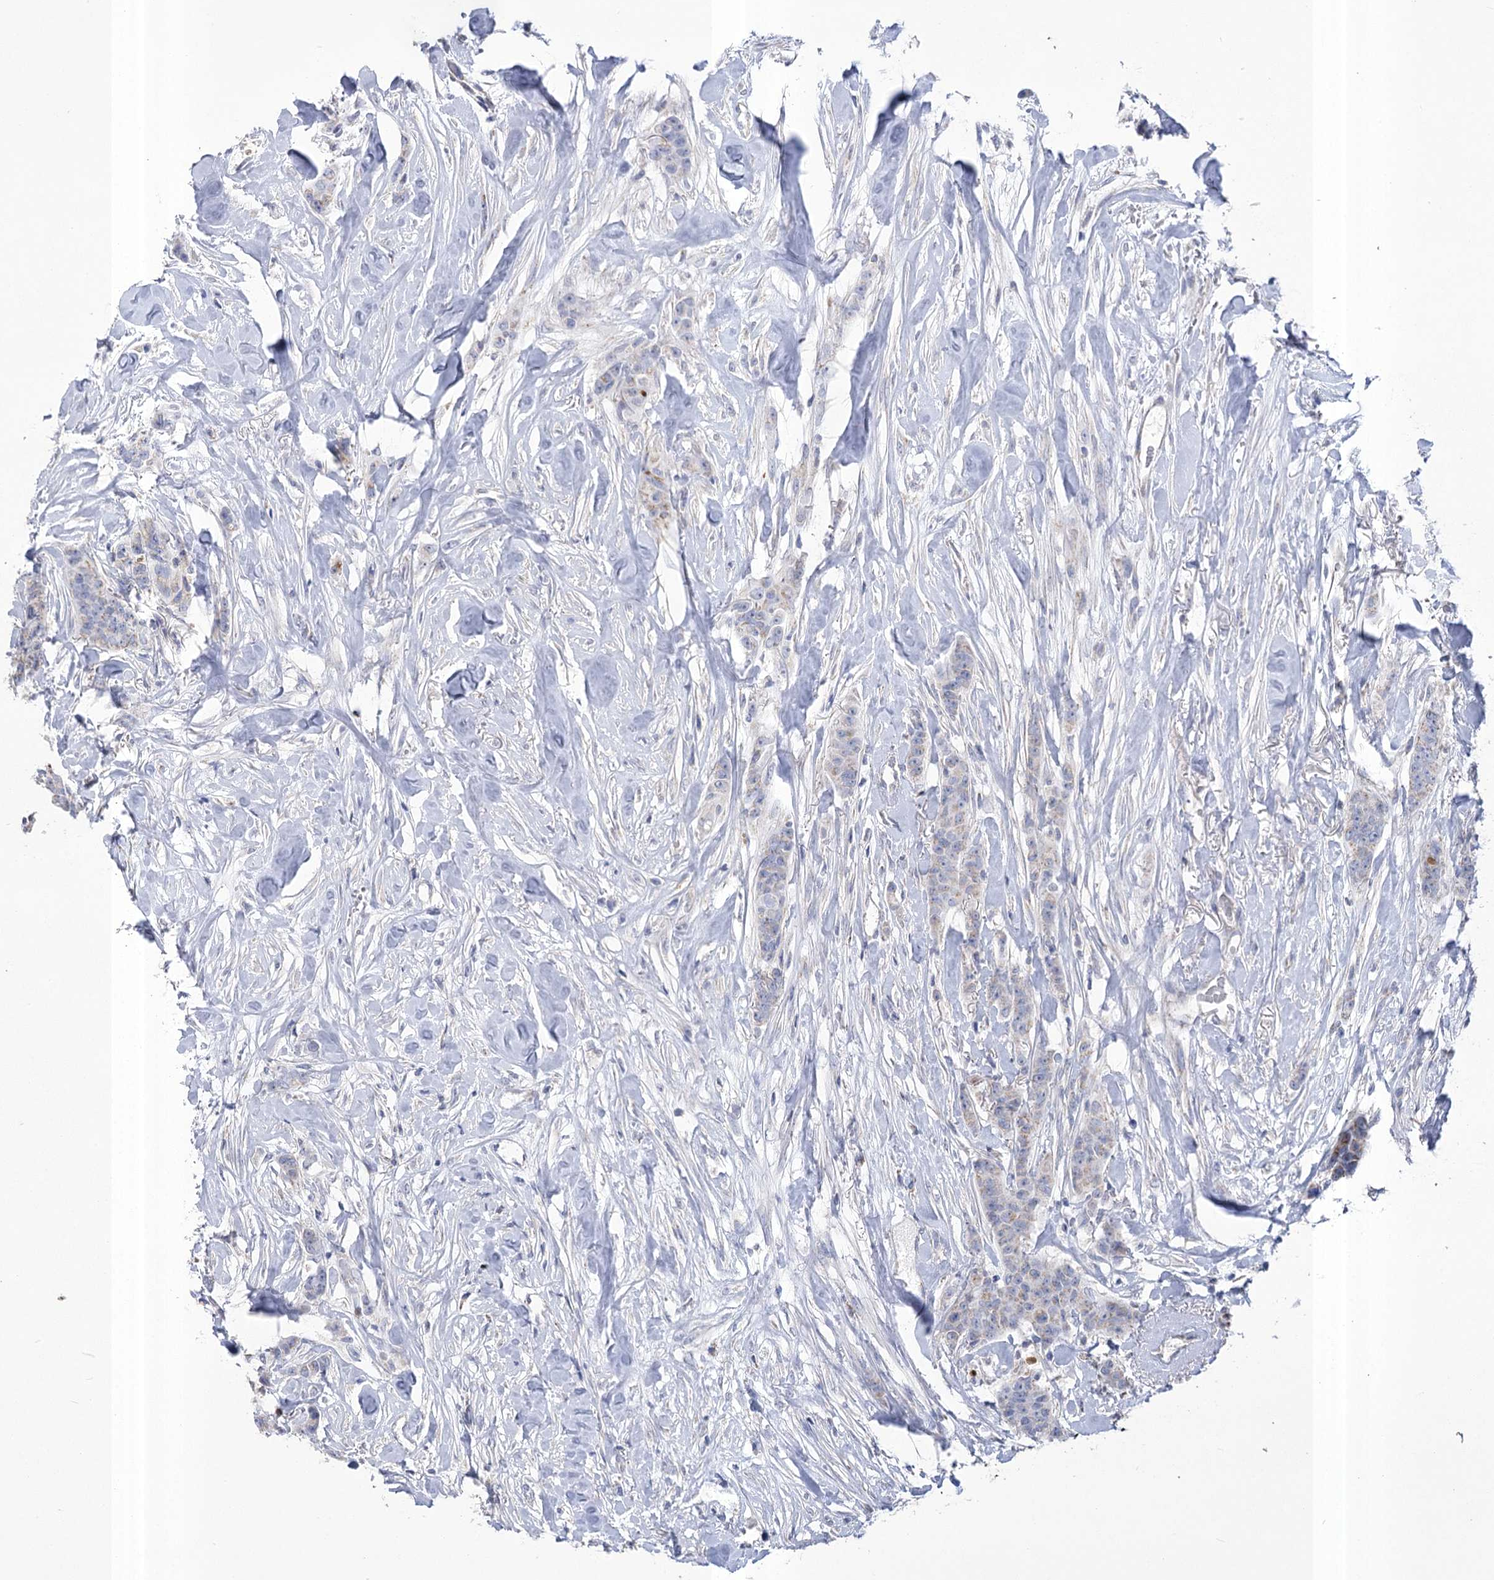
{"staining": {"intensity": "negative", "quantity": "none", "location": "none"}, "tissue": "breast cancer", "cell_type": "Tumor cells", "image_type": "cancer", "snomed": [{"axis": "morphology", "description": "Duct carcinoma"}, {"axis": "topography", "description": "Breast"}], "caption": "High magnification brightfield microscopy of breast cancer (infiltrating ductal carcinoma) stained with DAB (3,3'-diaminobenzidine) (brown) and counterstained with hematoxylin (blue): tumor cells show no significant positivity. Nuclei are stained in blue.", "gene": "PDHB", "patient": {"sex": "female", "age": 40}}